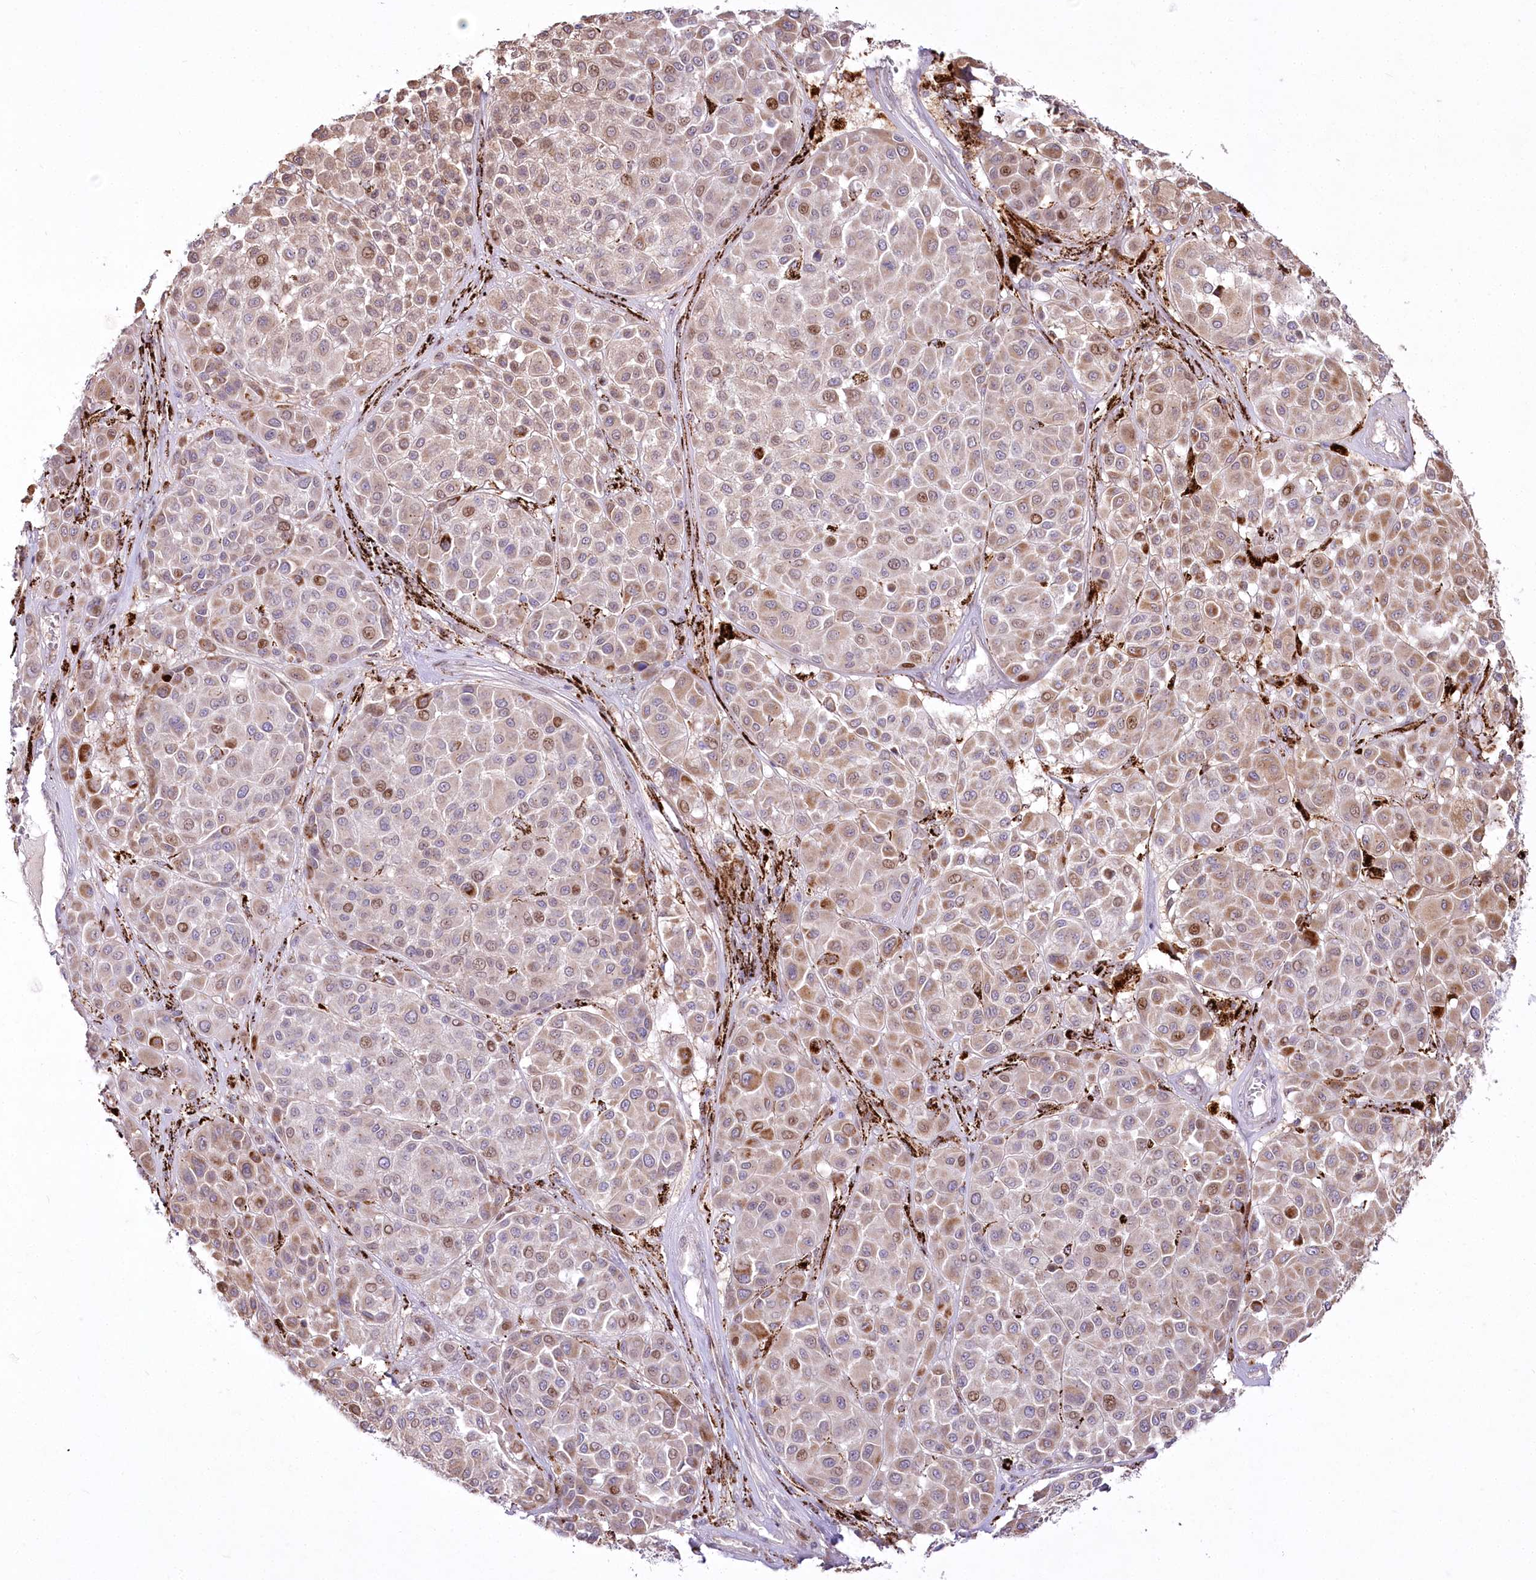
{"staining": {"intensity": "moderate", "quantity": "25%-75%", "location": "cytoplasmic/membranous,nuclear"}, "tissue": "melanoma", "cell_type": "Tumor cells", "image_type": "cancer", "snomed": [{"axis": "morphology", "description": "Malignant melanoma, Metastatic site"}, {"axis": "topography", "description": "Soft tissue"}], "caption": "Melanoma stained with DAB (3,3'-diaminobenzidine) immunohistochemistry (IHC) reveals medium levels of moderate cytoplasmic/membranous and nuclear staining in about 25%-75% of tumor cells.", "gene": "CEP164", "patient": {"sex": "male", "age": 41}}